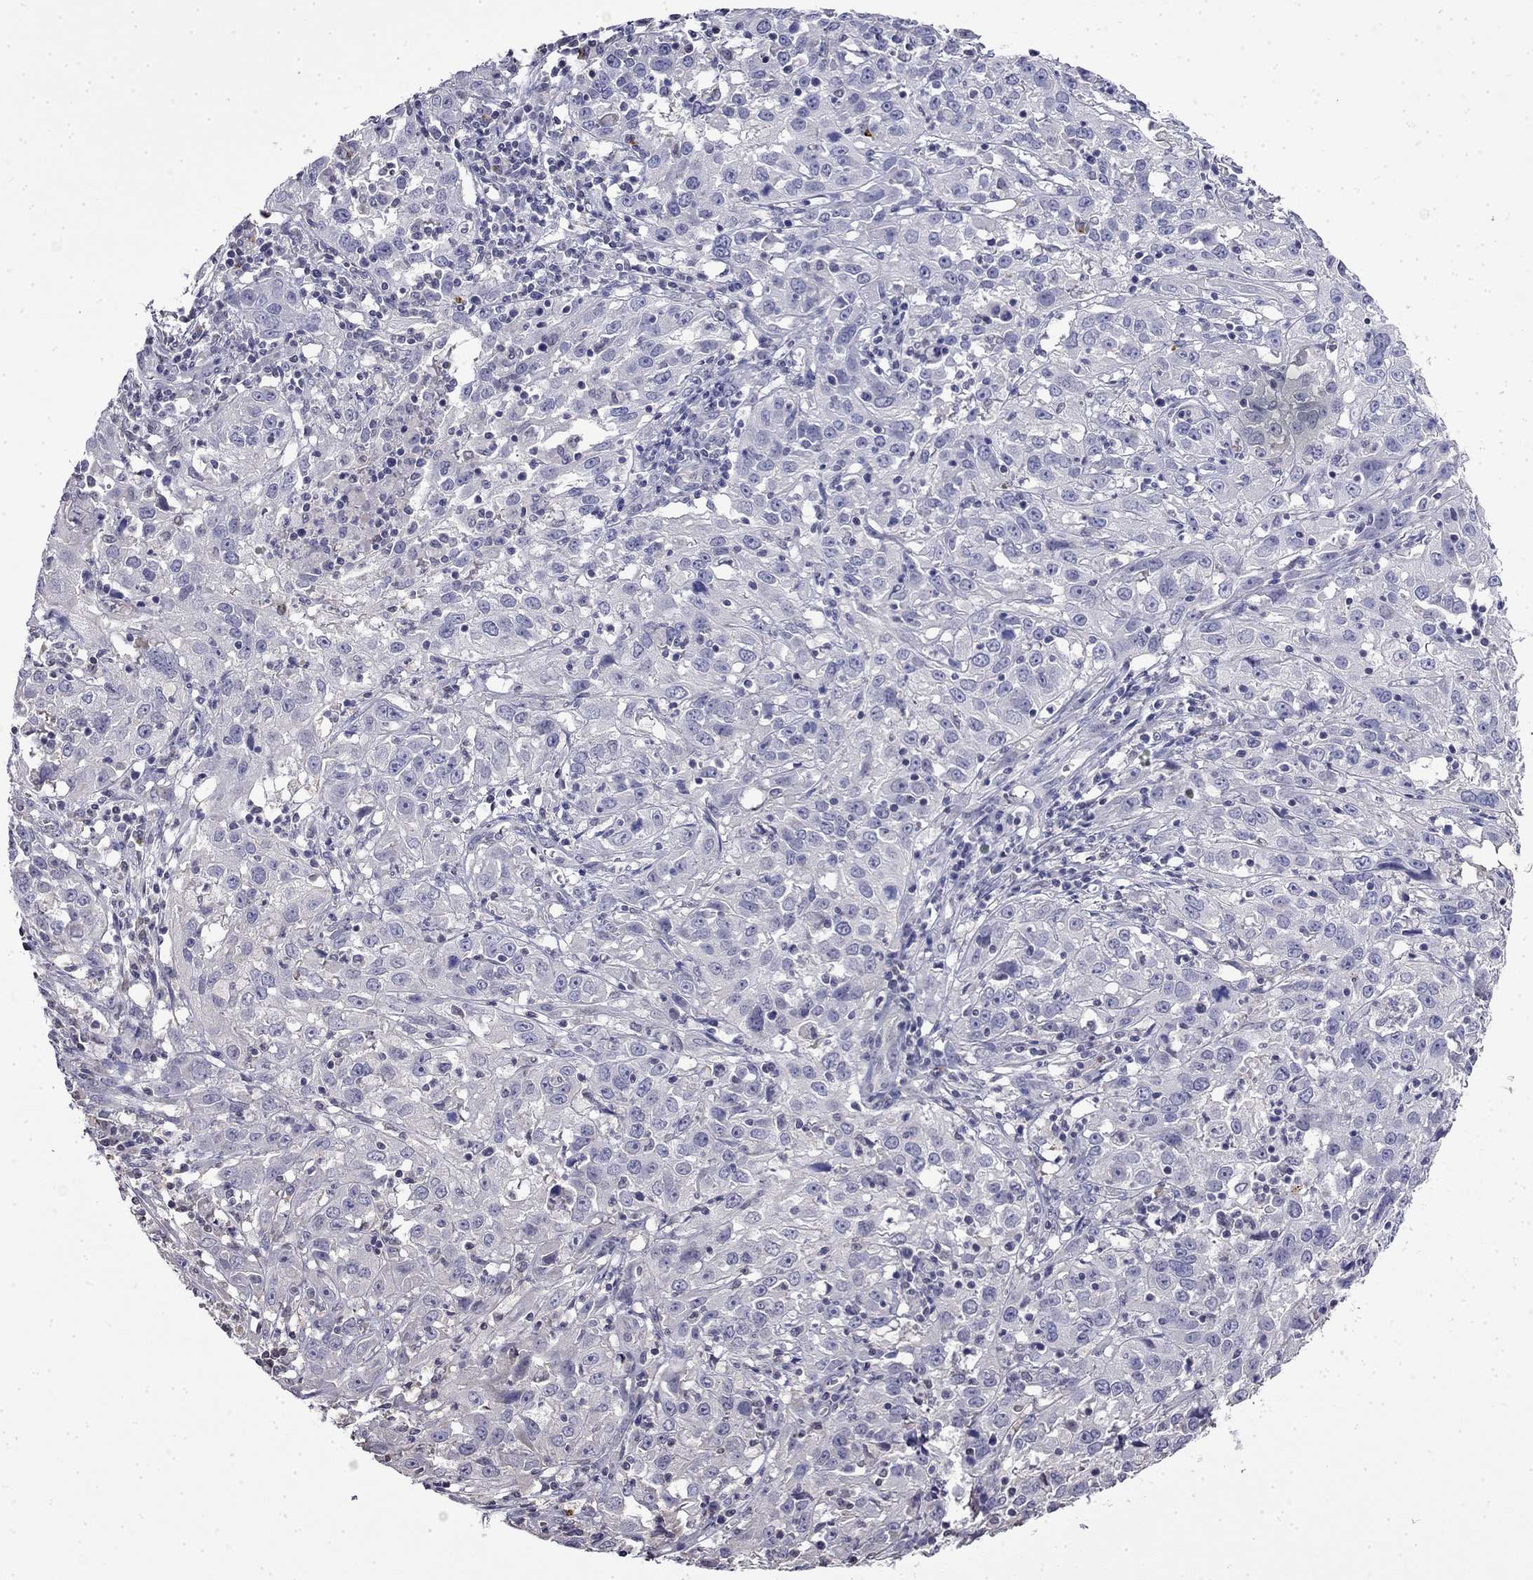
{"staining": {"intensity": "negative", "quantity": "none", "location": "none"}, "tissue": "cervical cancer", "cell_type": "Tumor cells", "image_type": "cancer", "snomed": [{"axis": "morphology", "description": "Squamous cell carcinoma, NOS"}, {"axis": "topography", "description": "Cervix"}], "caption": "This is an IHC photomicrograph of cervical cancer. There is no staining in tumor cells.", "gene": "GUCA1B", "patient": {"sex": "female", "age": 32}}